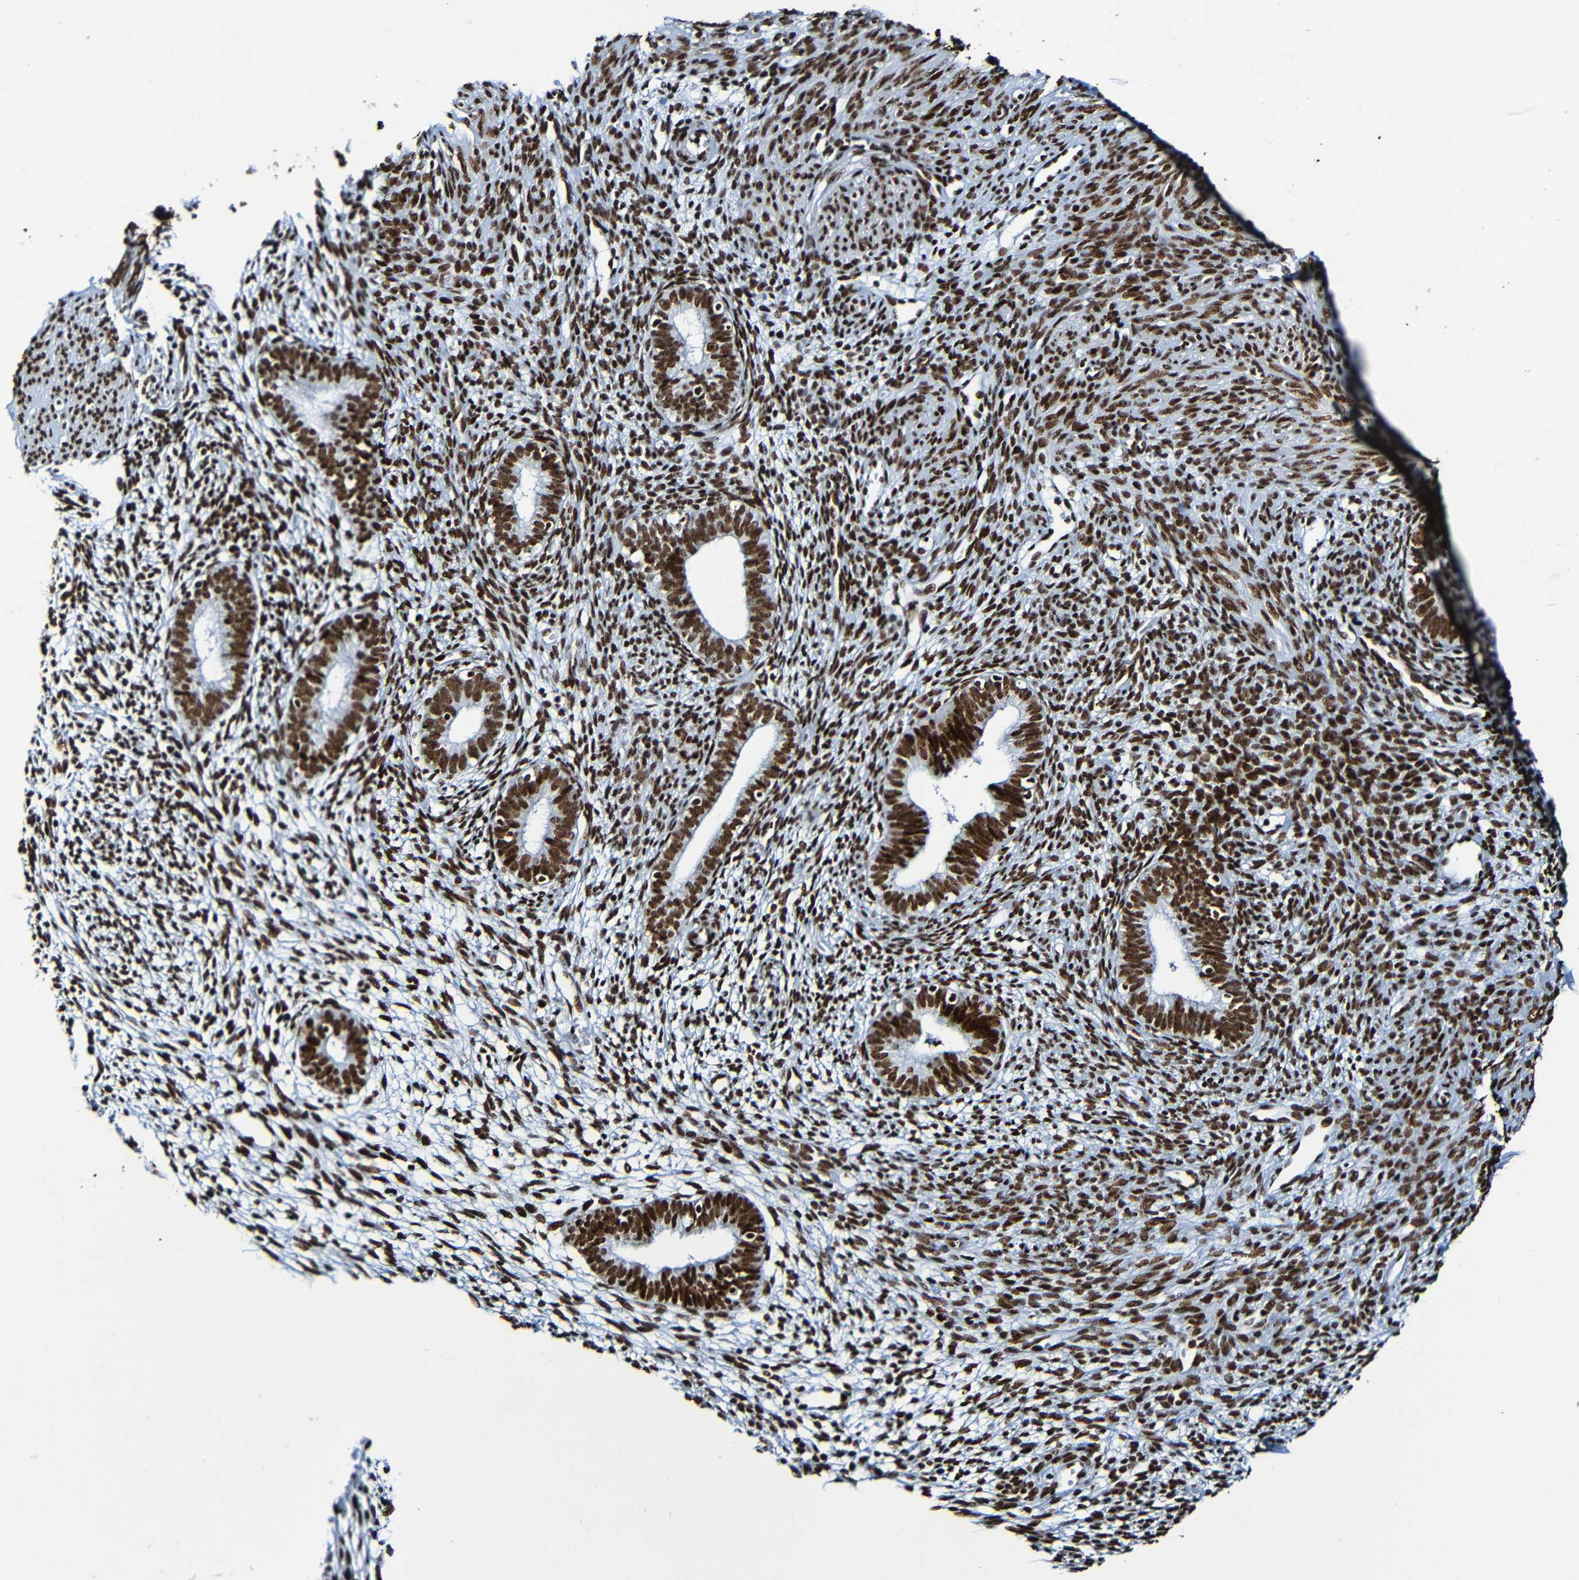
{"staining": {"intensity": "strong", "quantity": ">75%", "location": "nuclear"}, "tissue": "endometrium", "cell_type": "Cells in endometrial stroma", "image_type": "normal", "snomed": [{"axis": "morphology", "description": "Normal tissue, NOS"}, {"axis": "morphology", "description": "Adenocarcinoma, NOS"}, {"axis": "topography", "description": "Endometrium"}, {"axis": "topography", "description": "Ovary"}], "caption": "Endometrium stained with a protein marker reveals strong staining in cells in endometrial stroma.", "gene": "SRSF3", "patient": {"sex": "female", "age": 68}}